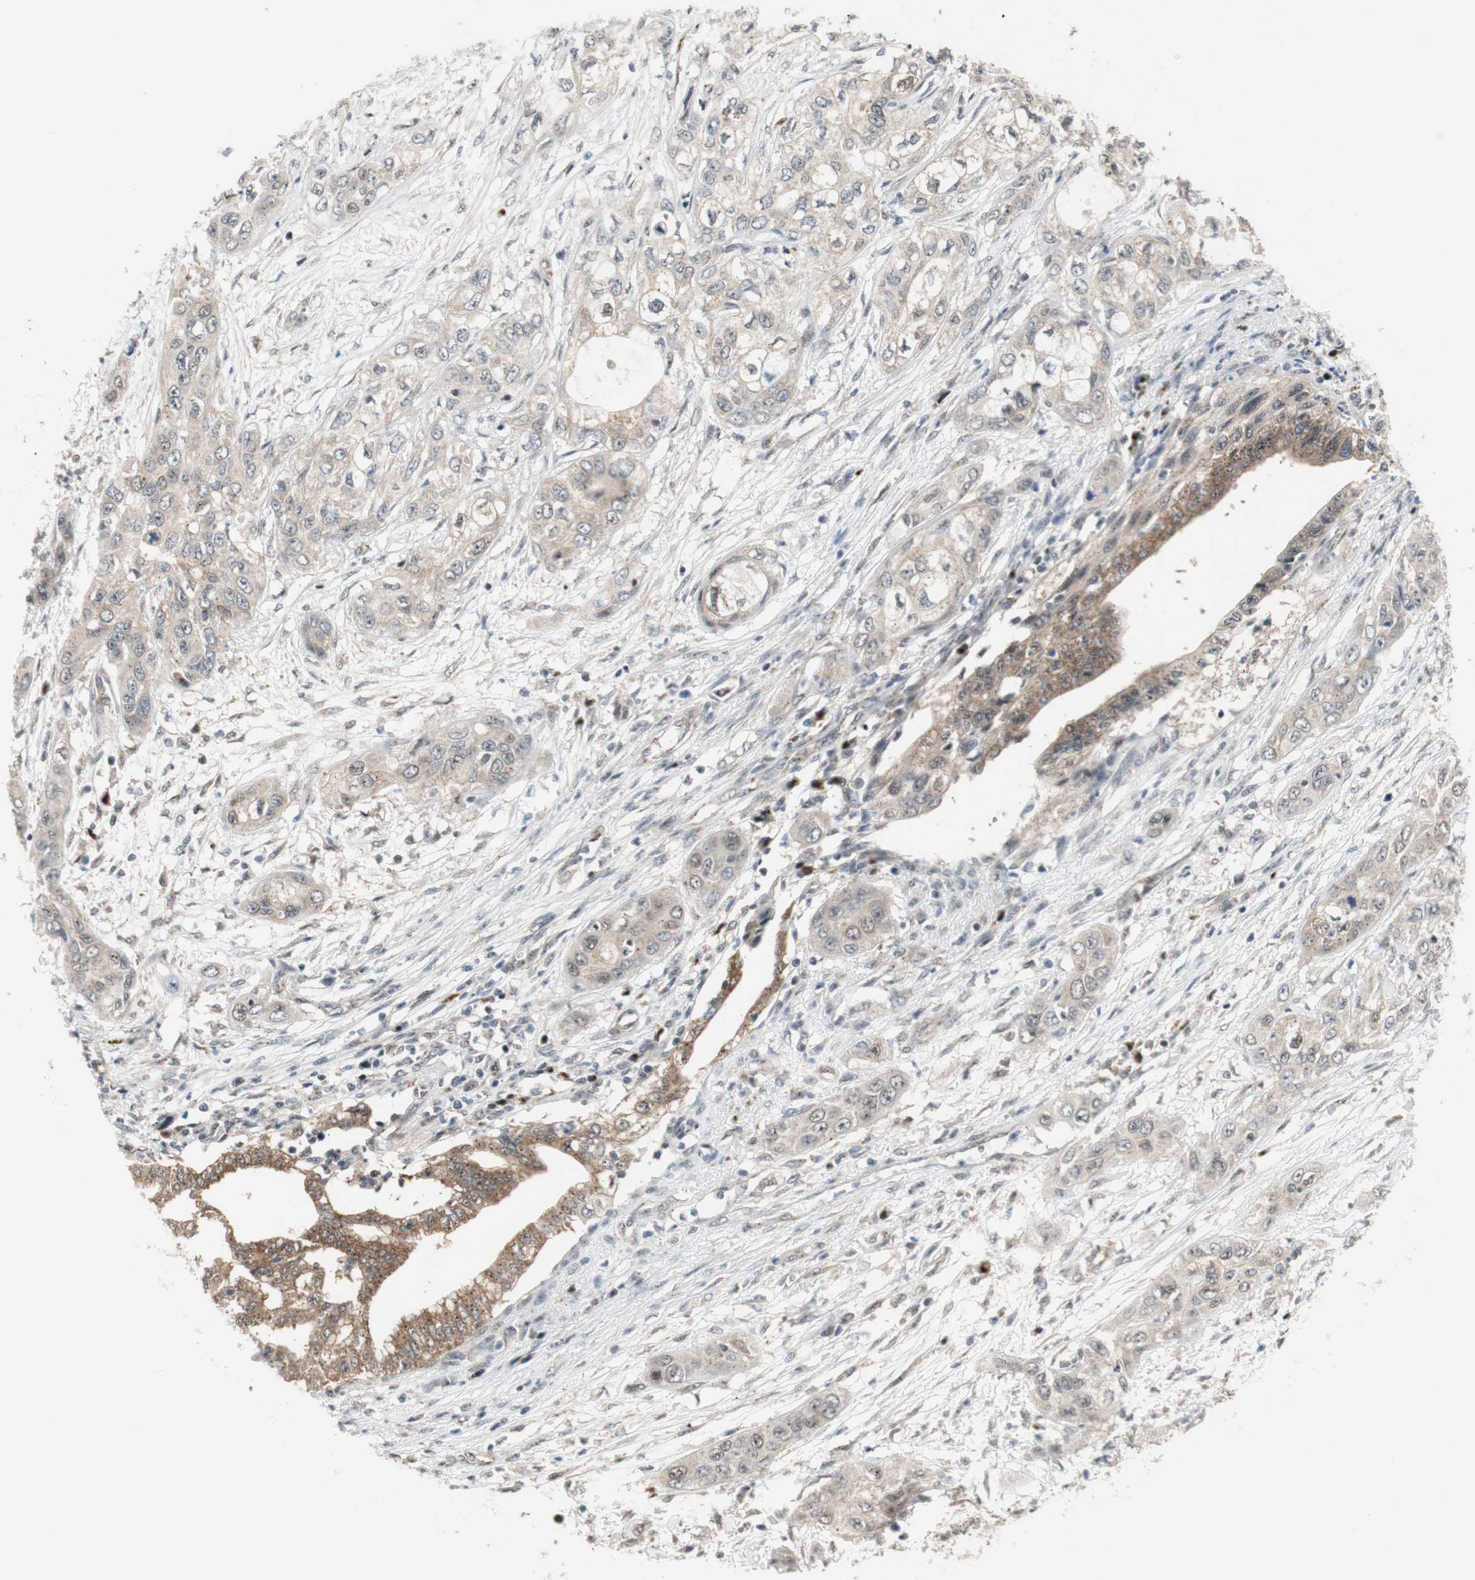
{"staining": {"intensity": "weak", "quantity": ">75%", "location": "cytoplasmic/membranous"}, "tissue": "pancreatic cancer", "cell_type": "Tumor cells", "image_type": "cancer", "snomed": [{"axis": "morphology", "description": "Adenocarcinoma, NOS"}, {"axis": "topography", "description": "Pancreas"}], "caption": "IHC (DAB (3,3'-diaminobenzidine)) staining of human pancreatic adenocarcinoma displays weak cytoplasmic/membranous protein staining in about >75% of tumor cells.", "gene": "CYLD", "patient": {"sex": "female", "age": 70}}